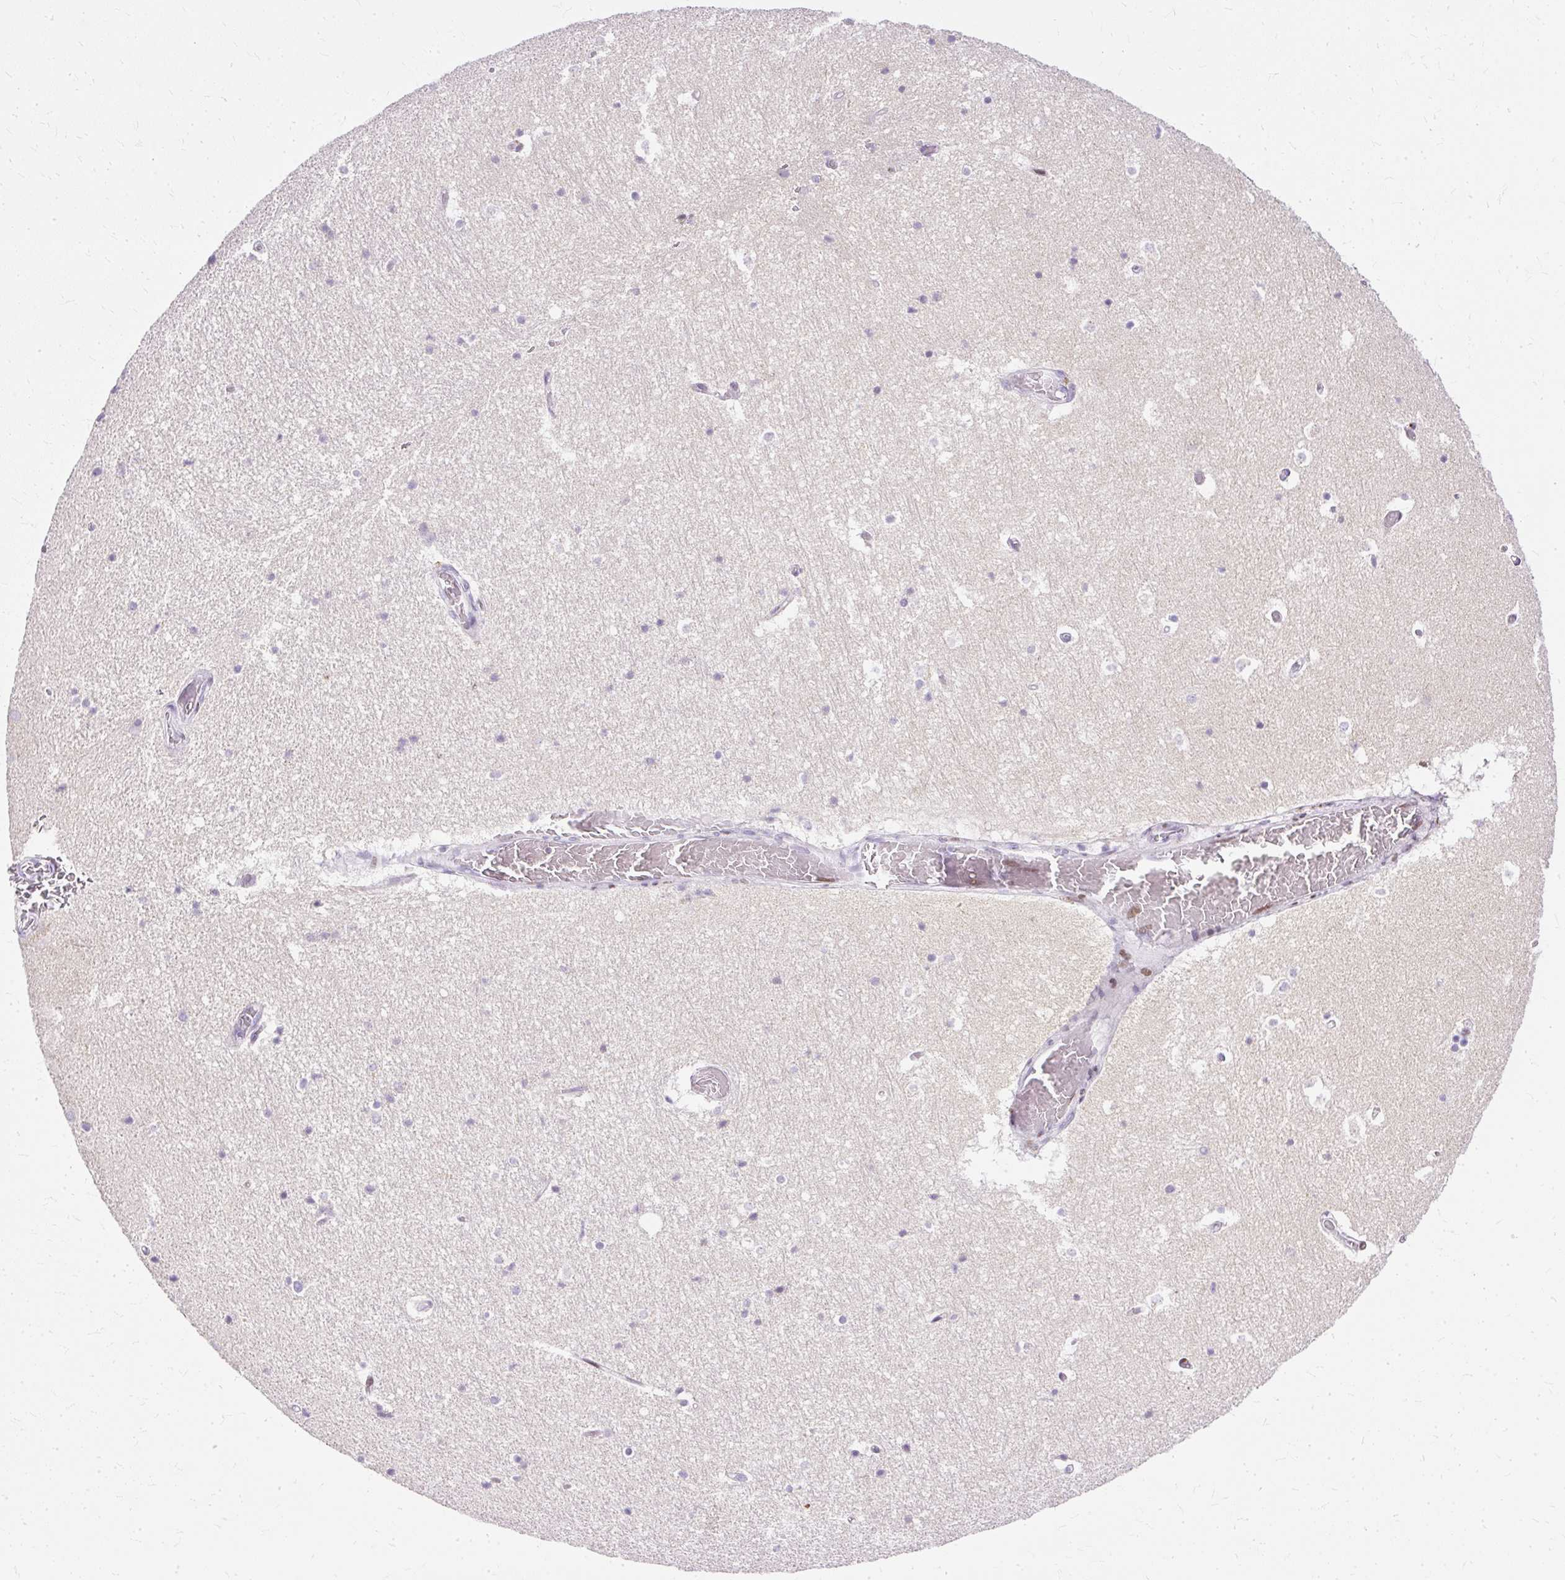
{"staining": {"intensity": "negative", "quantity": "none", "location": "none"}, "tissue": "hippocampus", "cell_type": "Glial cells", "image_type": "normal", "snomed": [{"axis": "morphology", "description": "Normal tissue, NOS"}, {"axis": "topography", "description": "Hippocampus"}], "caption": "Immunohistochemistry (IHC) photomicrograph of benign hippocampus stained for a protein (brown), which shows no staining in glial cells. Brightfield microscopy of immunohistochemistry (IHC) stained with DAB (brown) and hematoxylin (blue), captured at high magnification.", "gene": "TMEM177", "patient": {"sex": "female", "age": 52}}